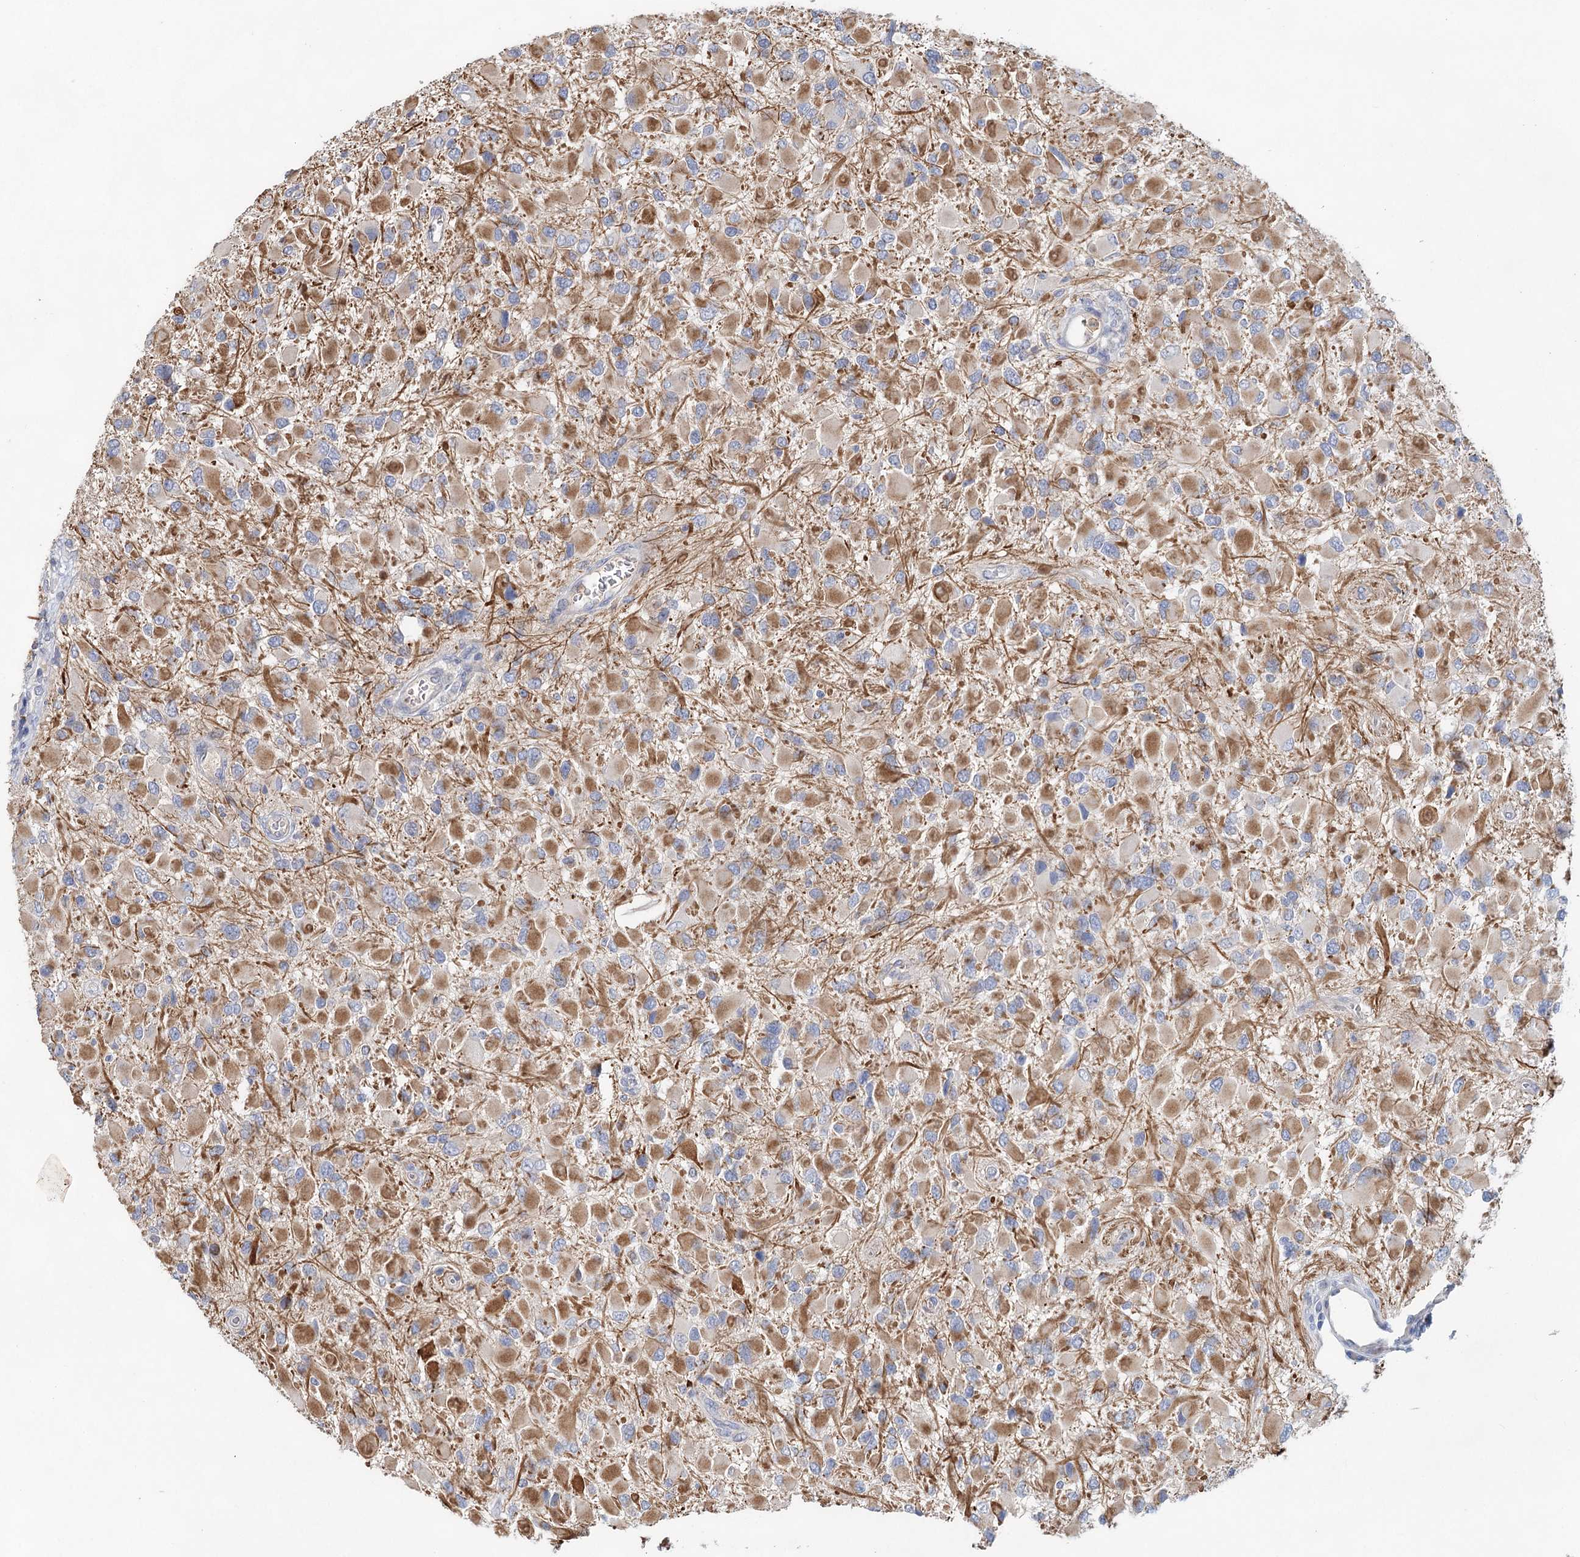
{"staining": {"intensity": "moderate", "quantity": "25%-75%", "location": "cytoplasmic/membranous"}, "tissue": "glioma", "cell_type": "Tumor cells", "image_type": "cancer", "snomed": [{"axis": "morphology", "description": "Glioma, malignant, High grade"}, {"axis": "topography", "description": "Brain"}], "caption": "The photomicrograph shows staining of malignant glioma (high-grade), revealing moderate cytoplasmic/membranous protein expression (brown color) within tumor cells.", "gene": "MYL6B", "patient": {"sex": "male", "age": 53}}